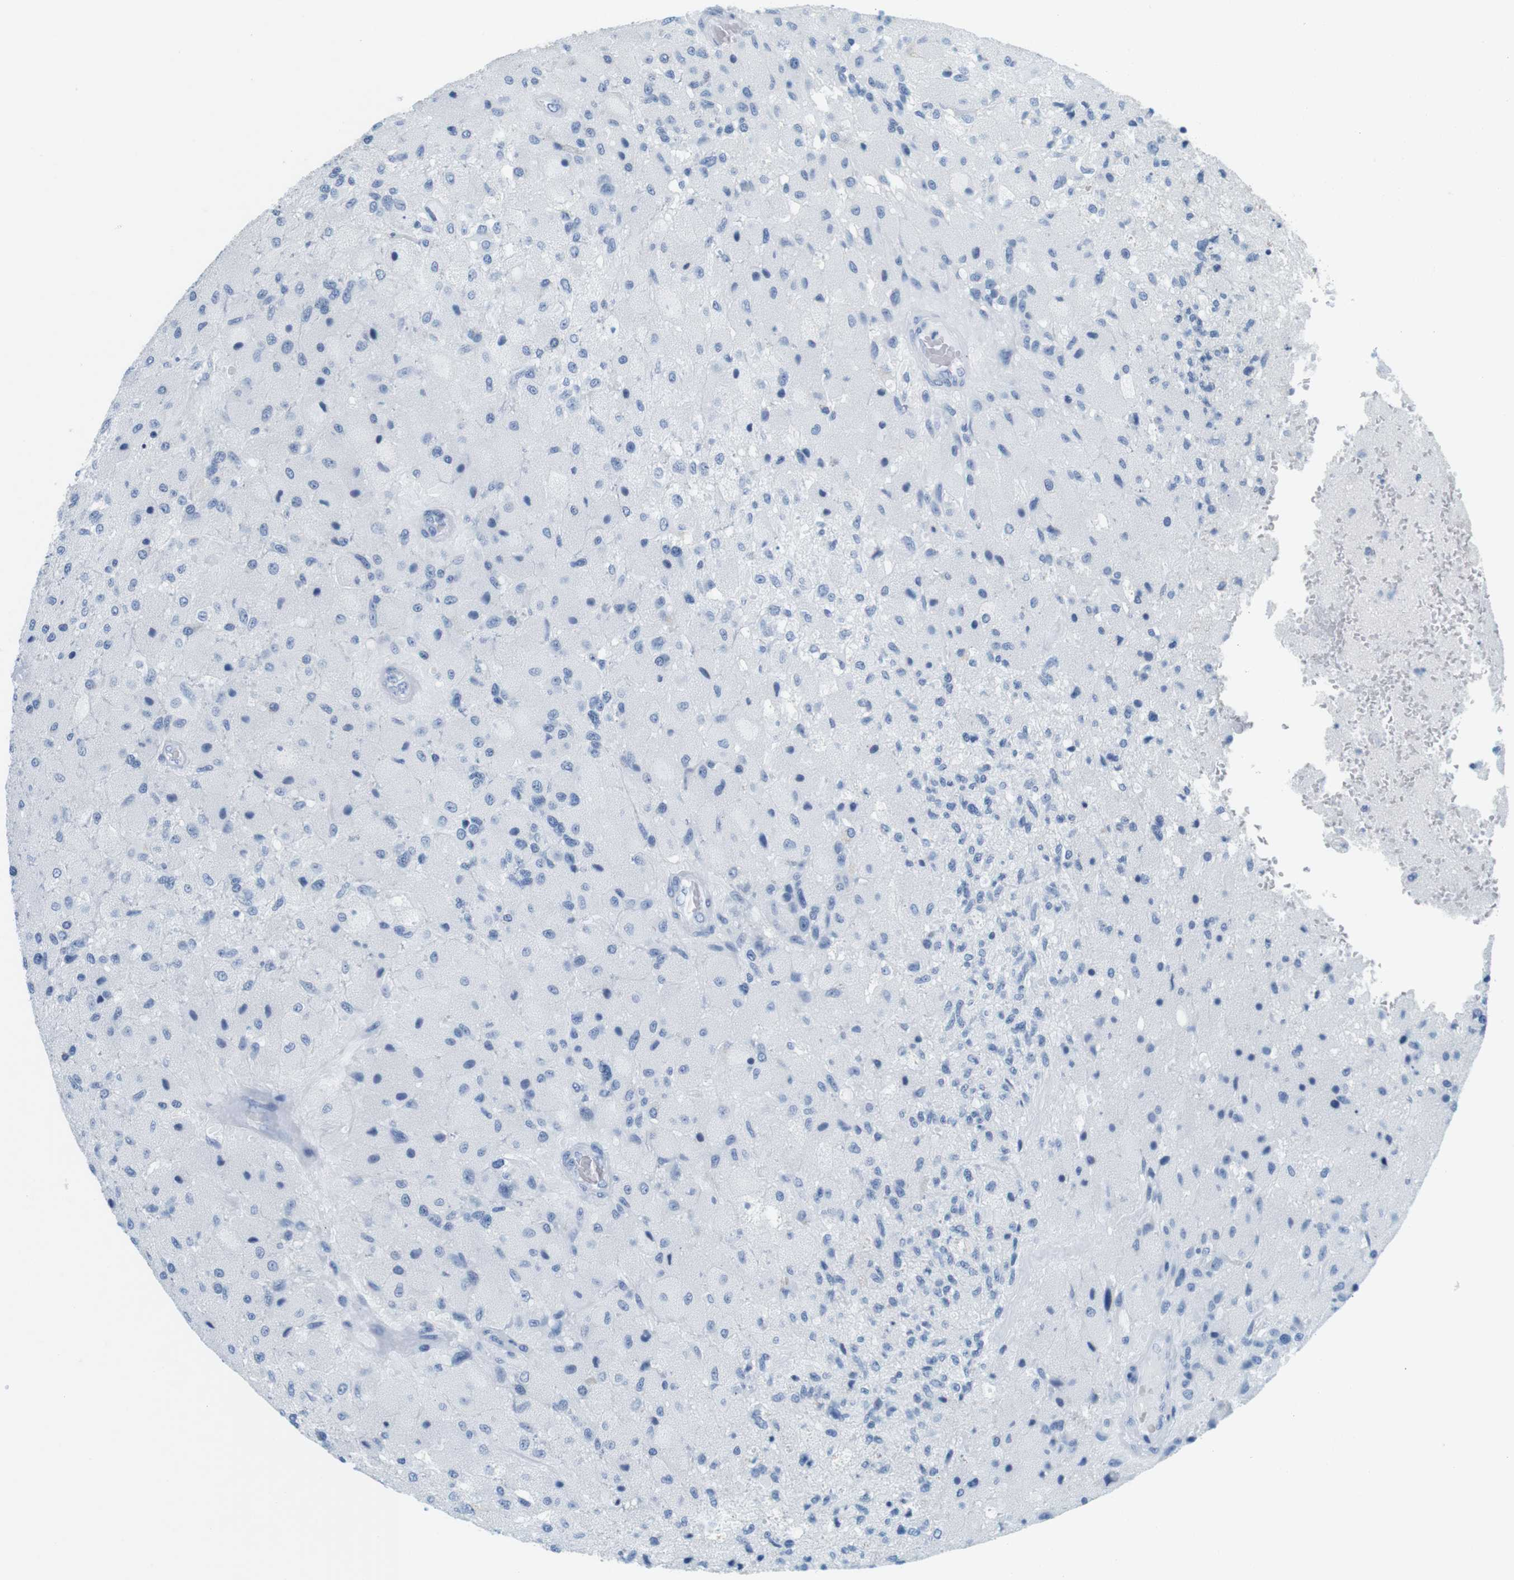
{"staining": {"intensity": "negative", "quantity": "none", "location": "none"}, "tissue": "glioma", "cell_type": "Tumor cells", "image_type": "cancer", "snomed": [{"axis": "morphology", "description": "Normal tissue, NOS"}, {"axis": "morphology", "description": "Glioma, malignant, High grade"}, {"axis": "topography", "description": "Cerebral cortex"}], "caption": "The immunohistochemistry histopathology image has no significant staining in tumor cells of glioma tissue.", "gene": "CYP2C9", "patient": {"sex": "male", "age": 77}}